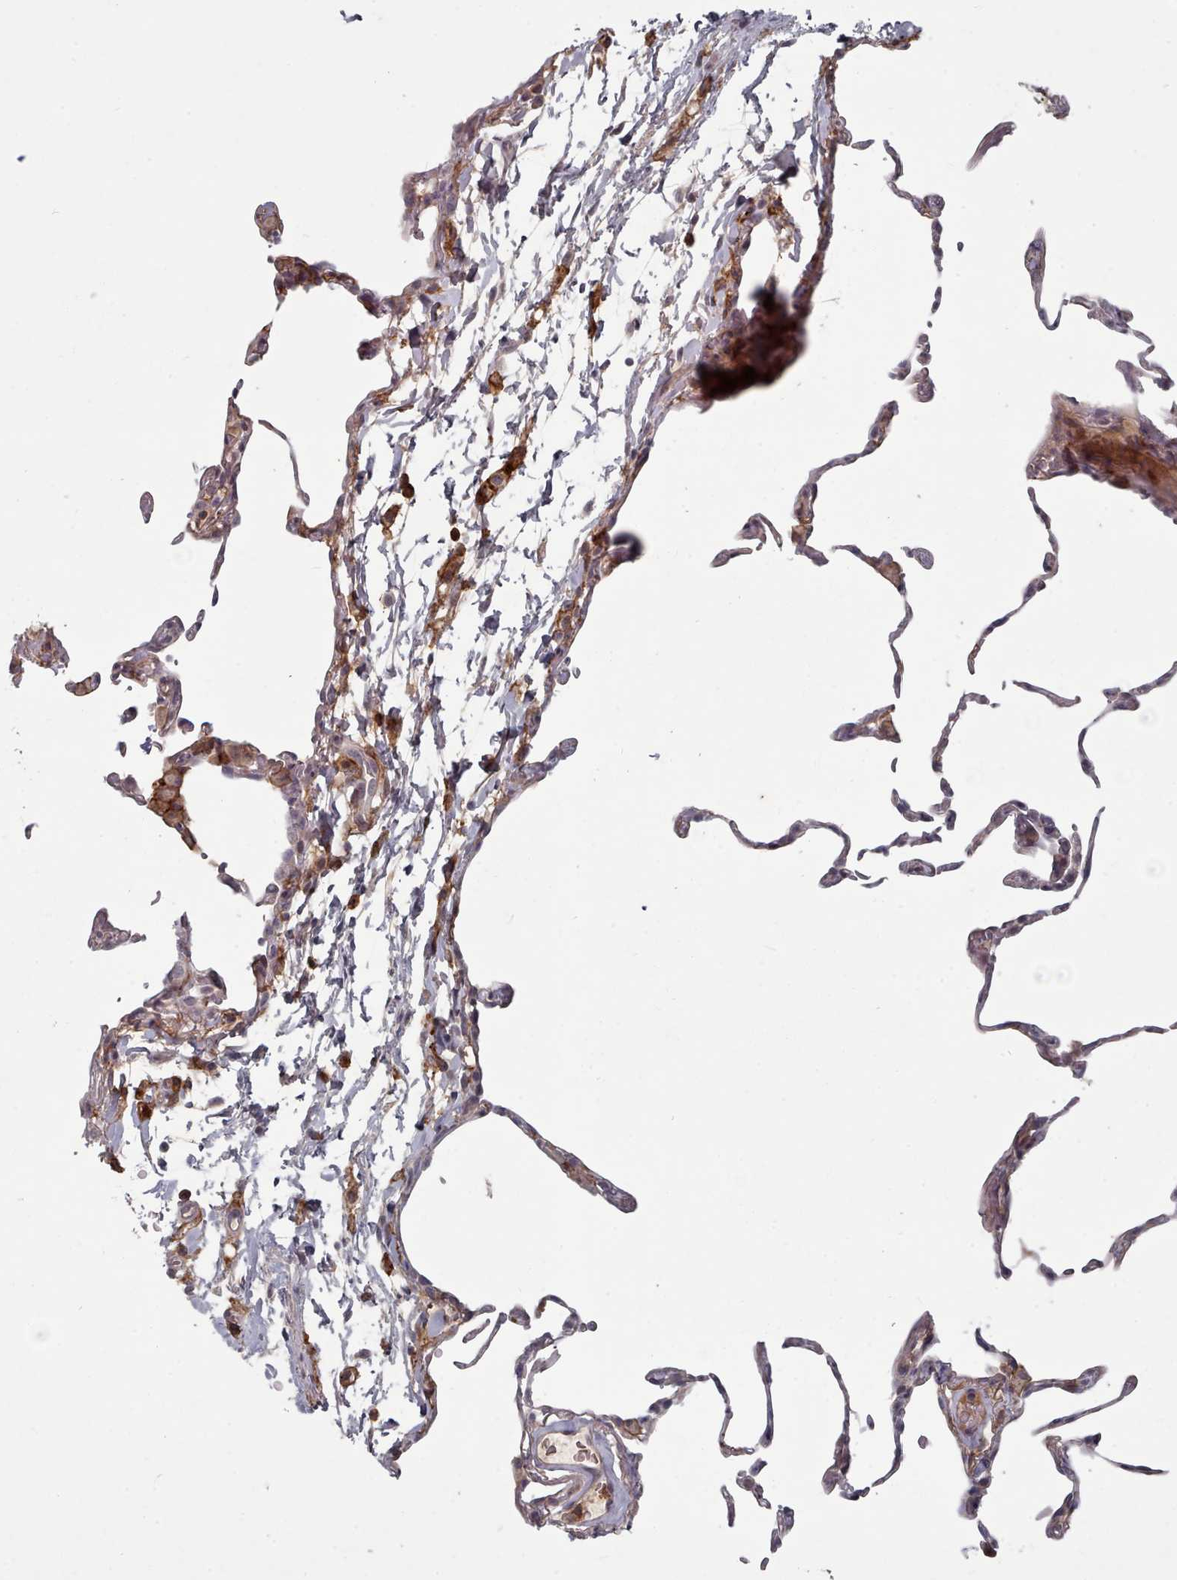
{"staining": {"intensity": "negative", "quantity": "none", "location": "none"}, "tissue": "lung", "cell_type": "Alveolar cells", "image_type": "normal", "snomed": [{"axis": "morphology", "description": "Normal tissue, NOS"}, {"axis": "topography", "description": "Lung"}], "caption": "An immunohistochemistry (IHC) image of benign lung is shown. There is no staining in alveolar cells of lung. (DAB (3,3'-diaminobenzidine) immunohistochemistry (IHC), high magnification).", "gene": "COL8A2", "patient": {"sex": "female", "age": 57}}